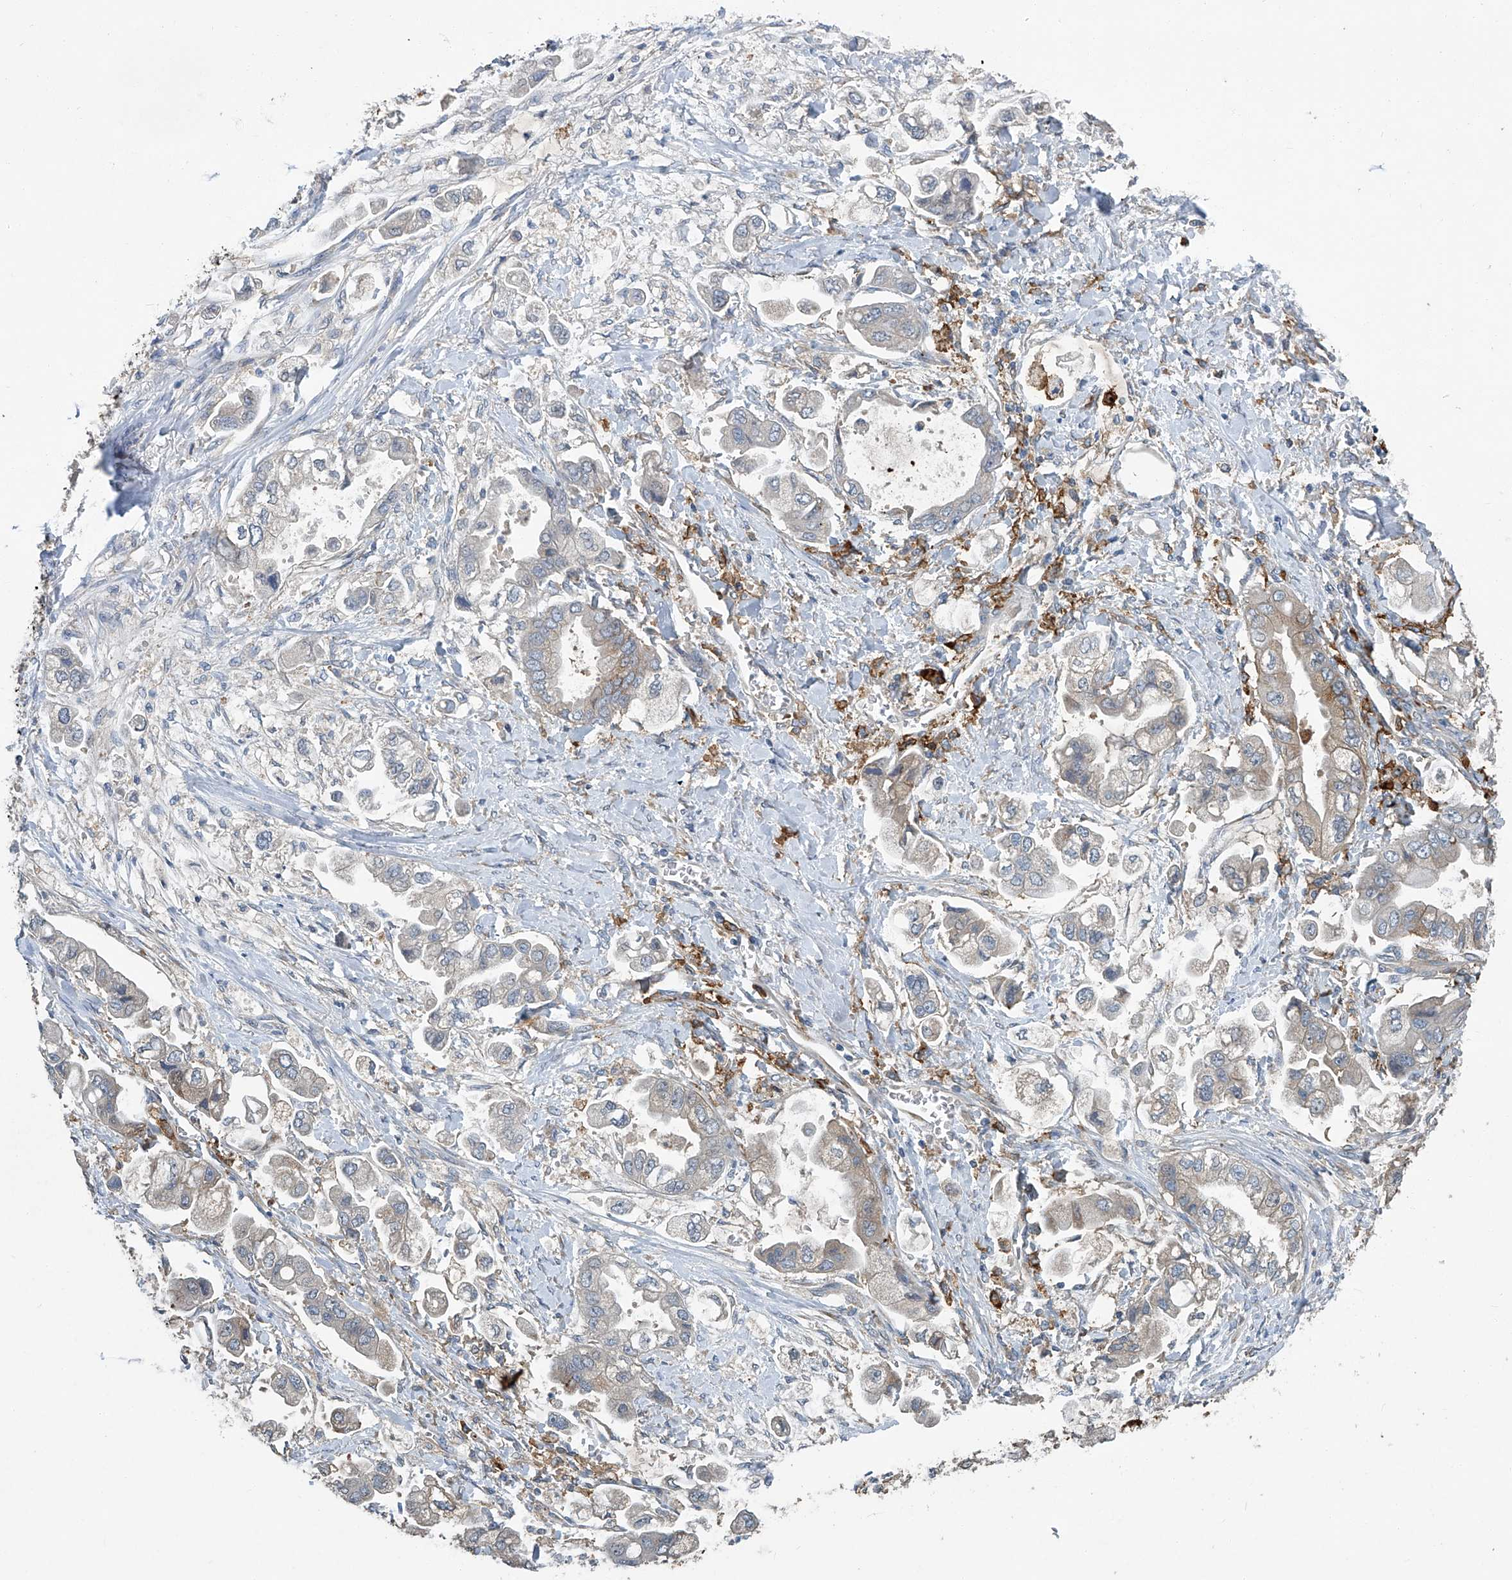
{"staining": {"intensity": "negative", "quantity": "none", "location": "none"}, "tissue": "stomach cancer", "cell_type": "Tumor cells", "image_type": "cancer", "snomed": [{"axis": "morphology", "description": "Adenocarcinoma, NOS"}, {"axis": "topography", "description": "Stomach"}], "caption": "Protein analysis of stomach cancer exhibits no significant staining in tumor cells.", "gene": "FAM167A", "patient": {"sex": "male", "age": 62}}